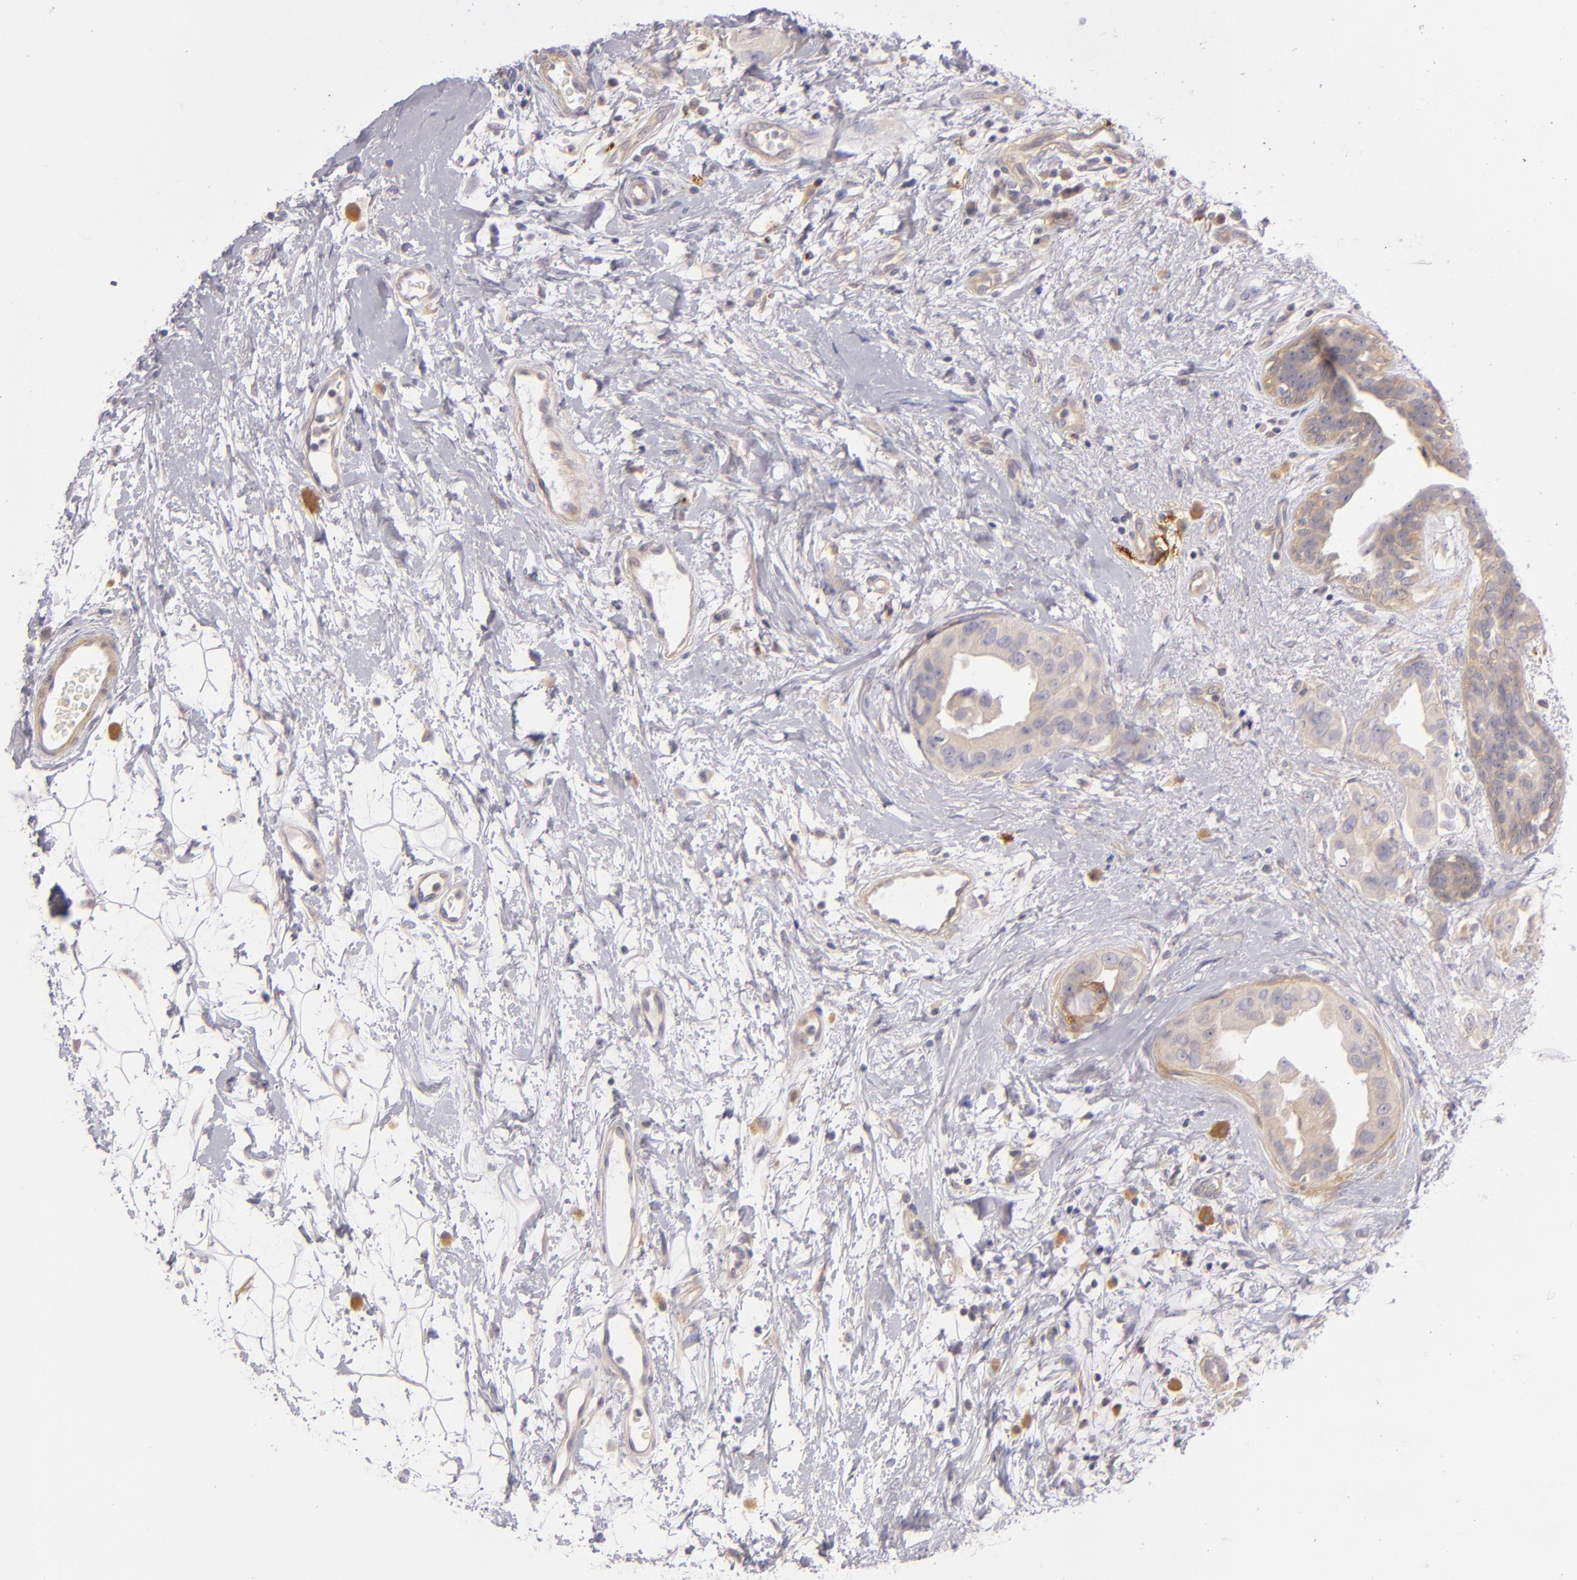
{"staining": {"intensity": "weak", "quantity": "25%-75%", "location": "cytoplasmic/membranous"}, "tissue": "breast cancer", "cell_type": "Tumor cells", "image_type": "cancer", "snomed": [{"axis": "morphology", "description": "Duct carcinoma"}, {"axis": "topography", "description": "Breast"}], "caption": "Immunohistochemistry (IHC) image of human breast cancer (intraductal carcinoma) stained for a protein (brown), which shows low levels of weak cytoplasmic/membranous expression in about 25%-75% of tumor cells.", "gene": "CD83", "patient": {"sex": "female", "age": 40}}